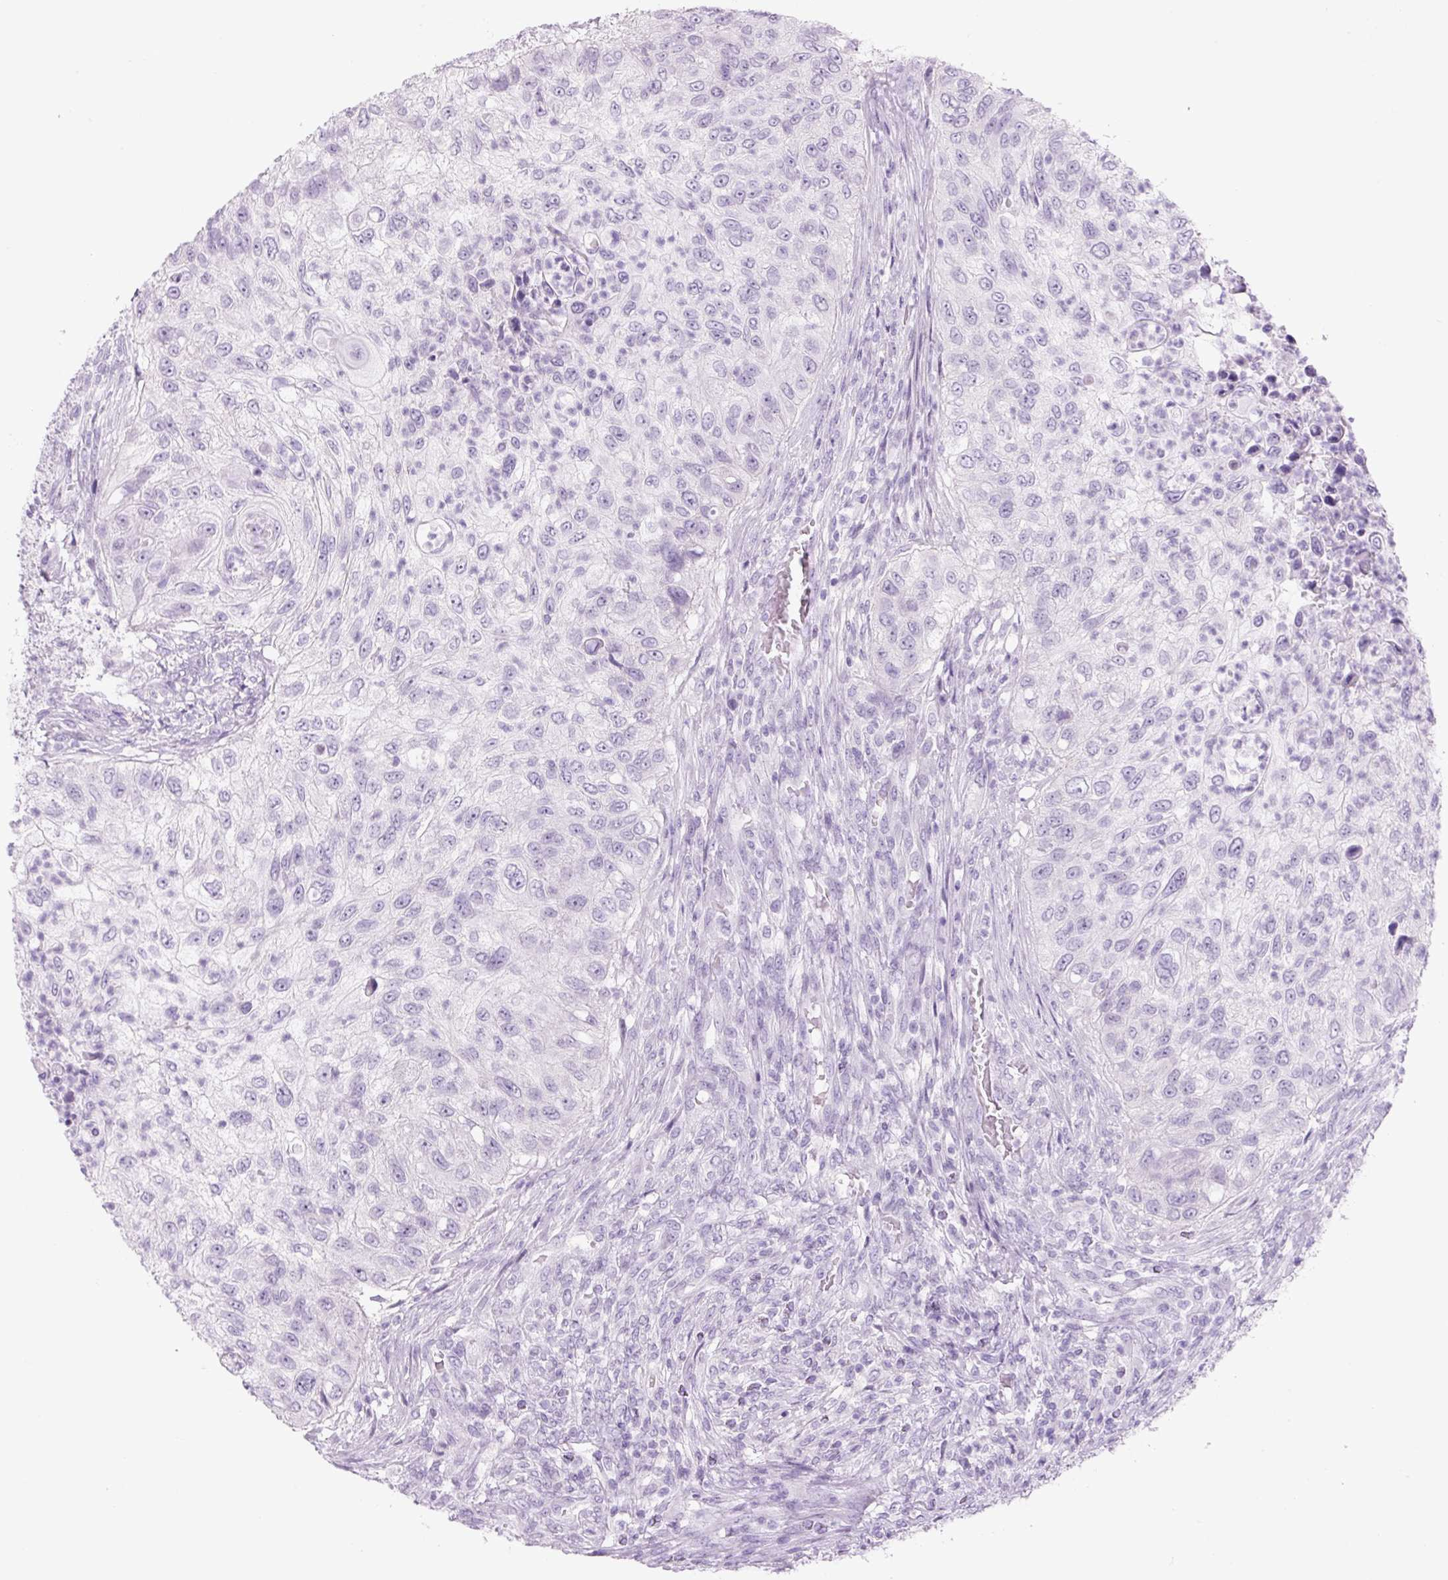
{"staining": {"intensity": "negative", "quantity": "none", "location": "none"}, "tissue": "urothelial cancer", "cell_type": "Tumor cells", "image_type": "cancer", "snomed": [{"axis": "morphology", "description": "Urothelial carcinoma, High grade"}, {"axis": "topography", "description": "Urinary bladder"}], "caption": "The histopathology image demonstrates no staining of tumor cells in high-grade urothelial carcinoma.", "gene": "COL9A2", "patient": {"sex": "female", "age": 60}}